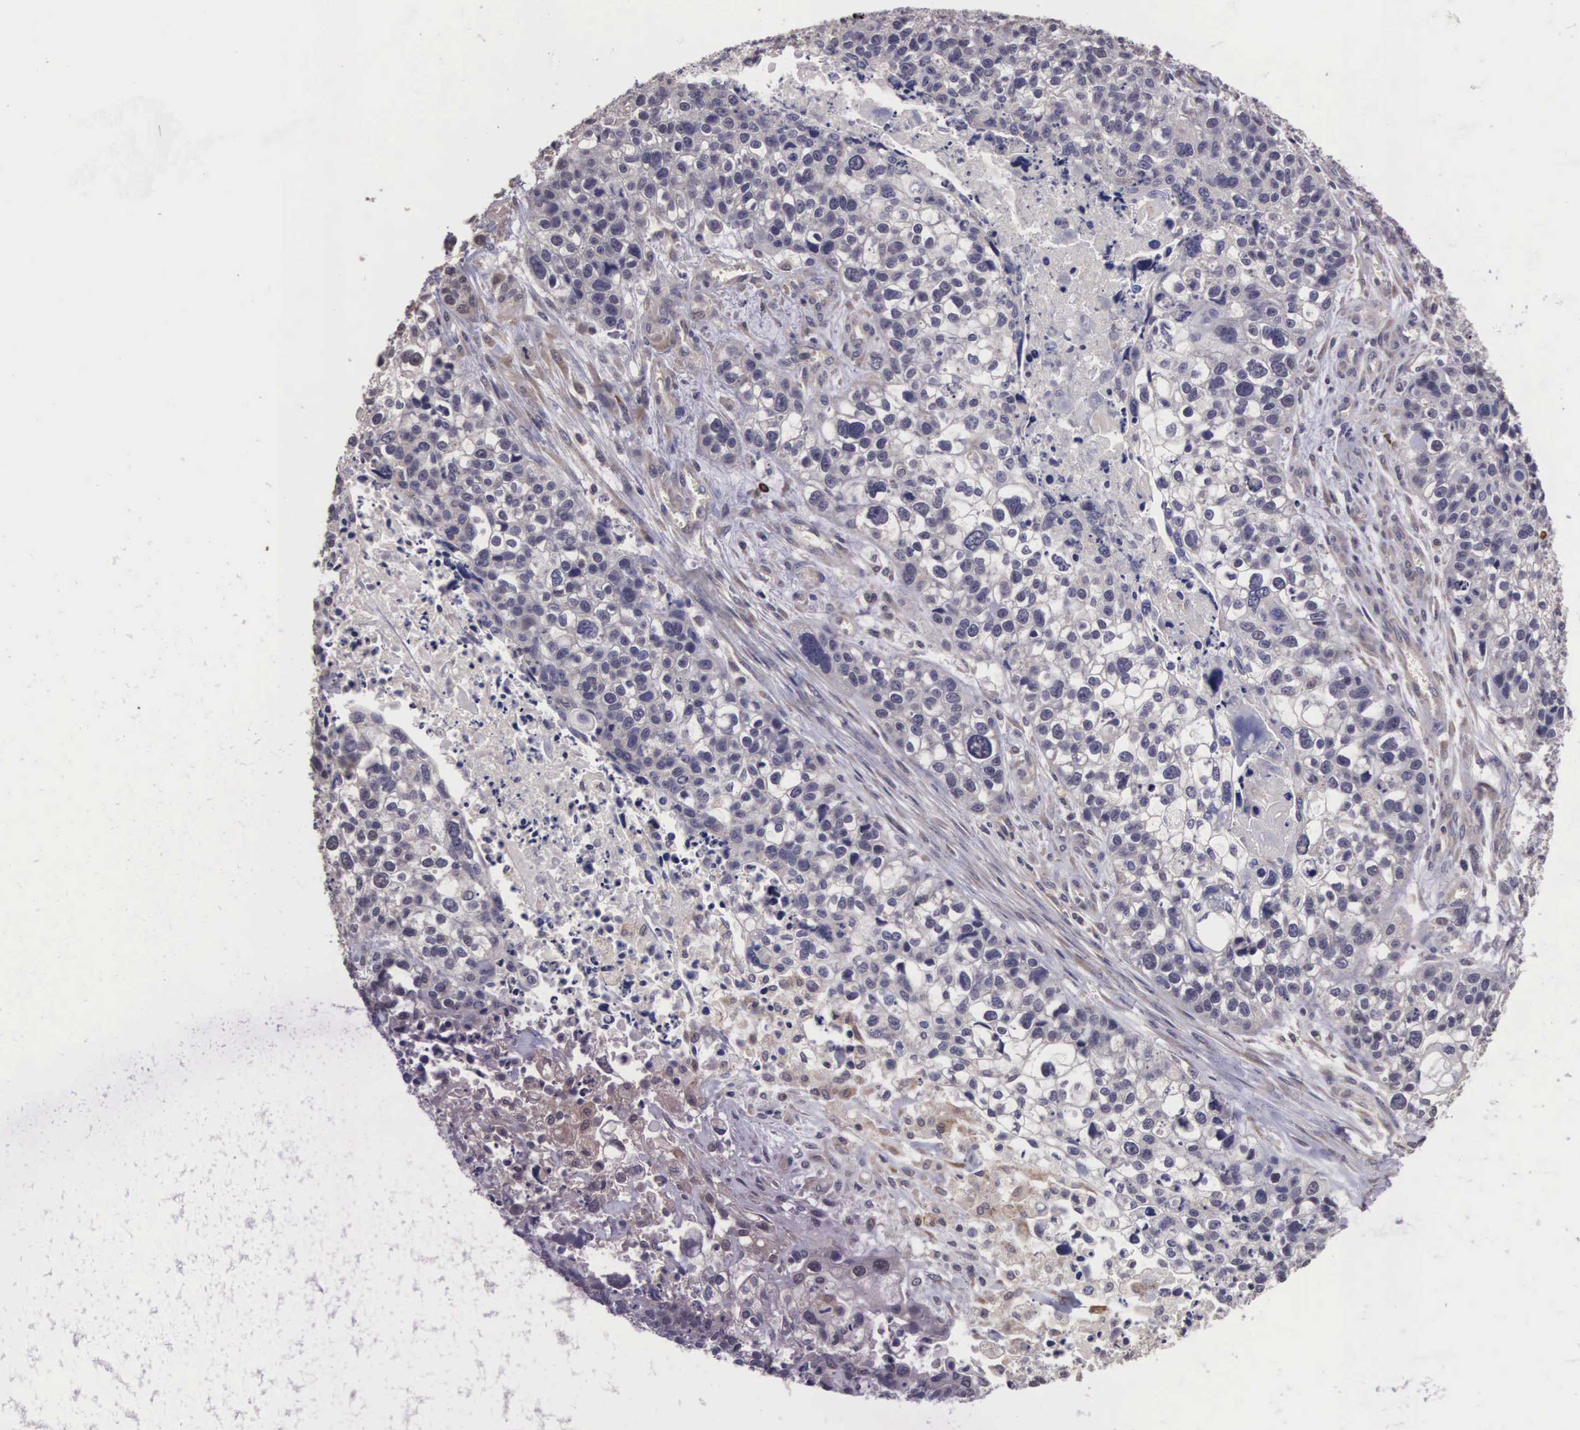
{"staining": {"intensity": "negative", "quantity": "none", "location": "none"}, "tissue": "lung cancer", "cell_type": "Tumor cells", "image_type": "cancer", "snomed": [{"axis": "morphology", "description": "Squamous cell carcinoma, NOS"}, {"axis": "topography", "description": "Lymph node"}, {"axis": "topography", "description": "Lung"}], "caption": "Immunohistochemistry histopathology image of human lung cancer stained for a protein (brown), which demonstrates no expression in tumor cells. (DAB IHC, high magnification).", "gene": "CDC45", "patient": {"sex": "male", "age": 74}}